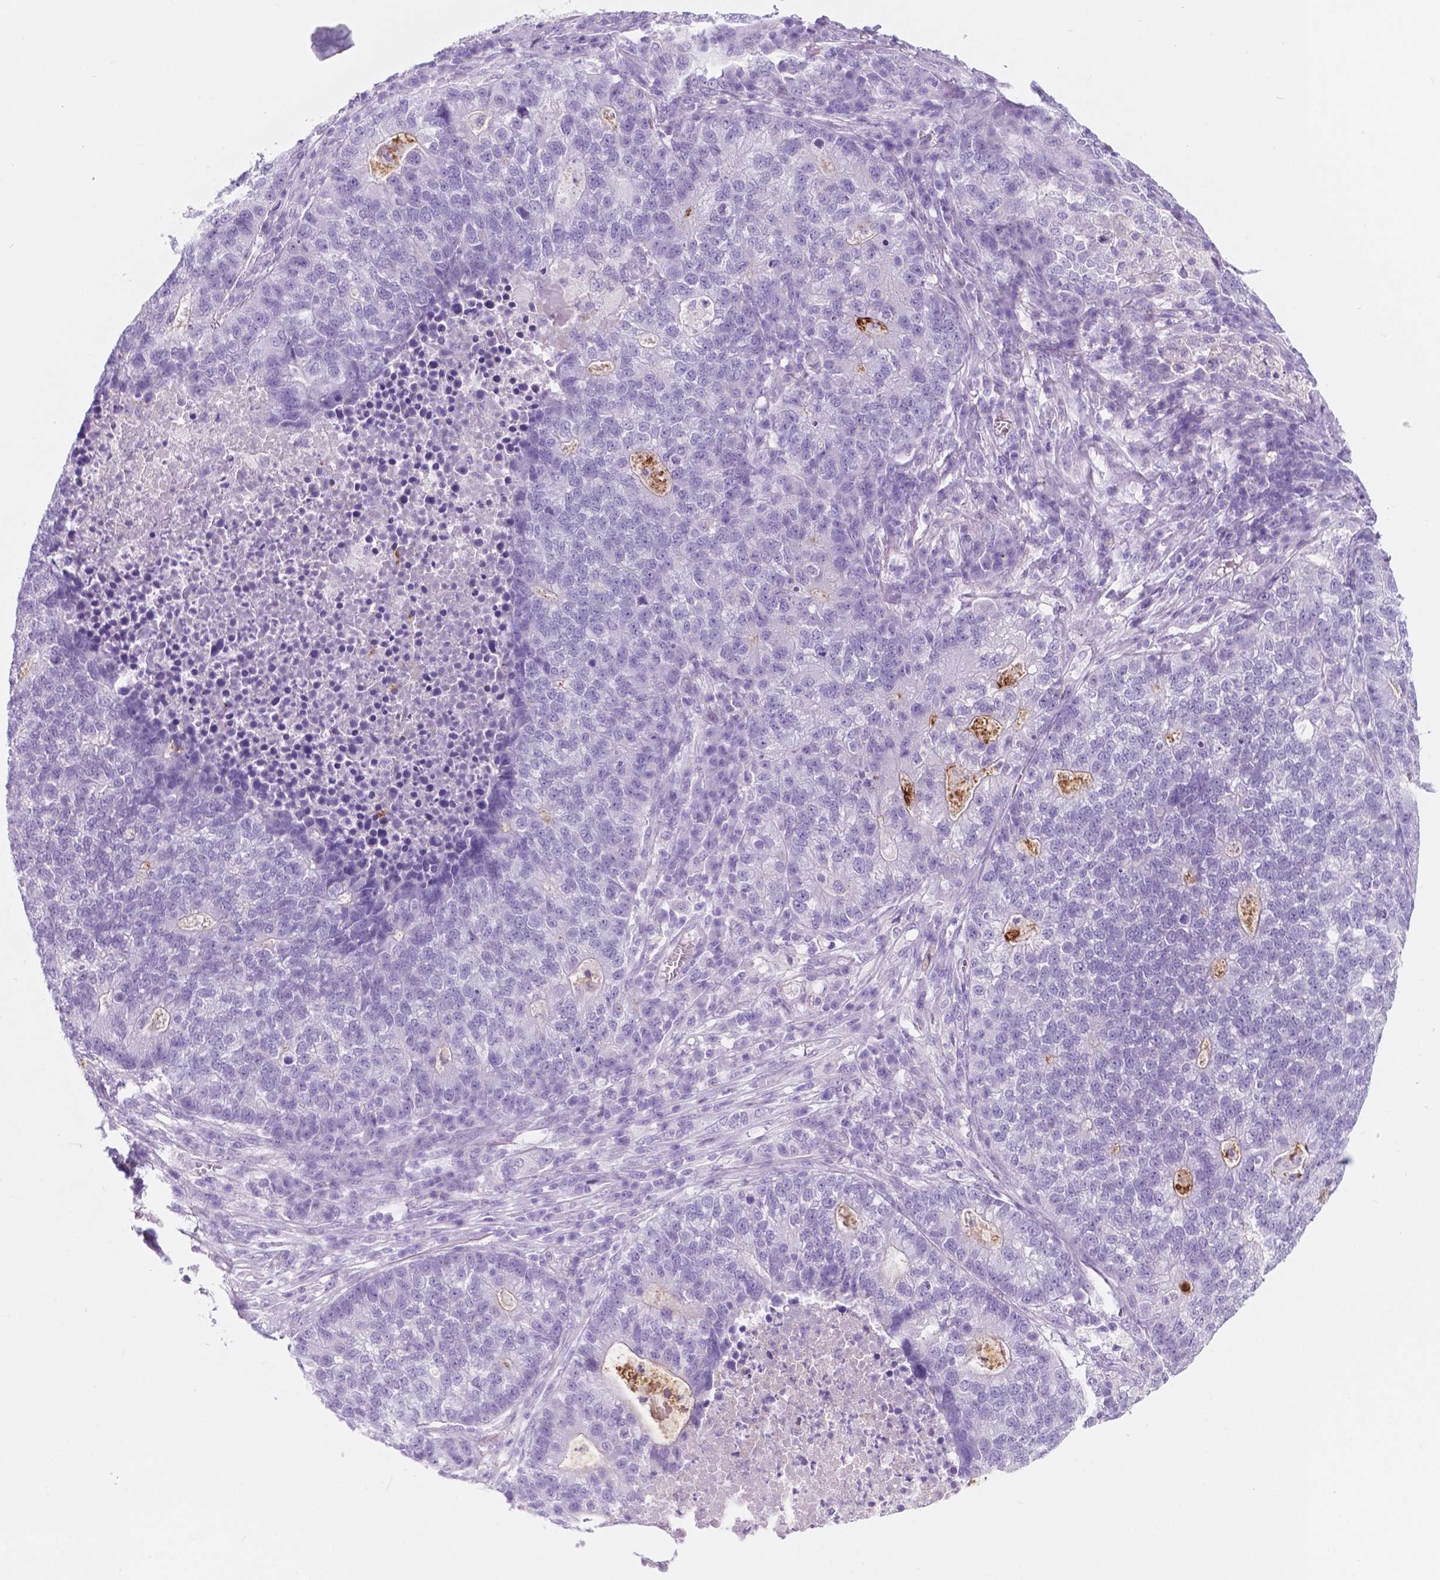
{"staining": {"intensity": "negative", "quantity": "none", "location": "none"}, "tissue": "lung cancer", "cell_type": "Tumor cells", "image_type": "cancer", "snomed": [{"axis": "morphology", "description": "Adenocarcinoma, NOS"}, {"axis": "topography", "description": "Lung"}], "caption": "Tumor cells show no significant expression in adenocarcinoma (lung).", "gene": "CUZD1", "patient": {"sex": "male", "age": 57}}